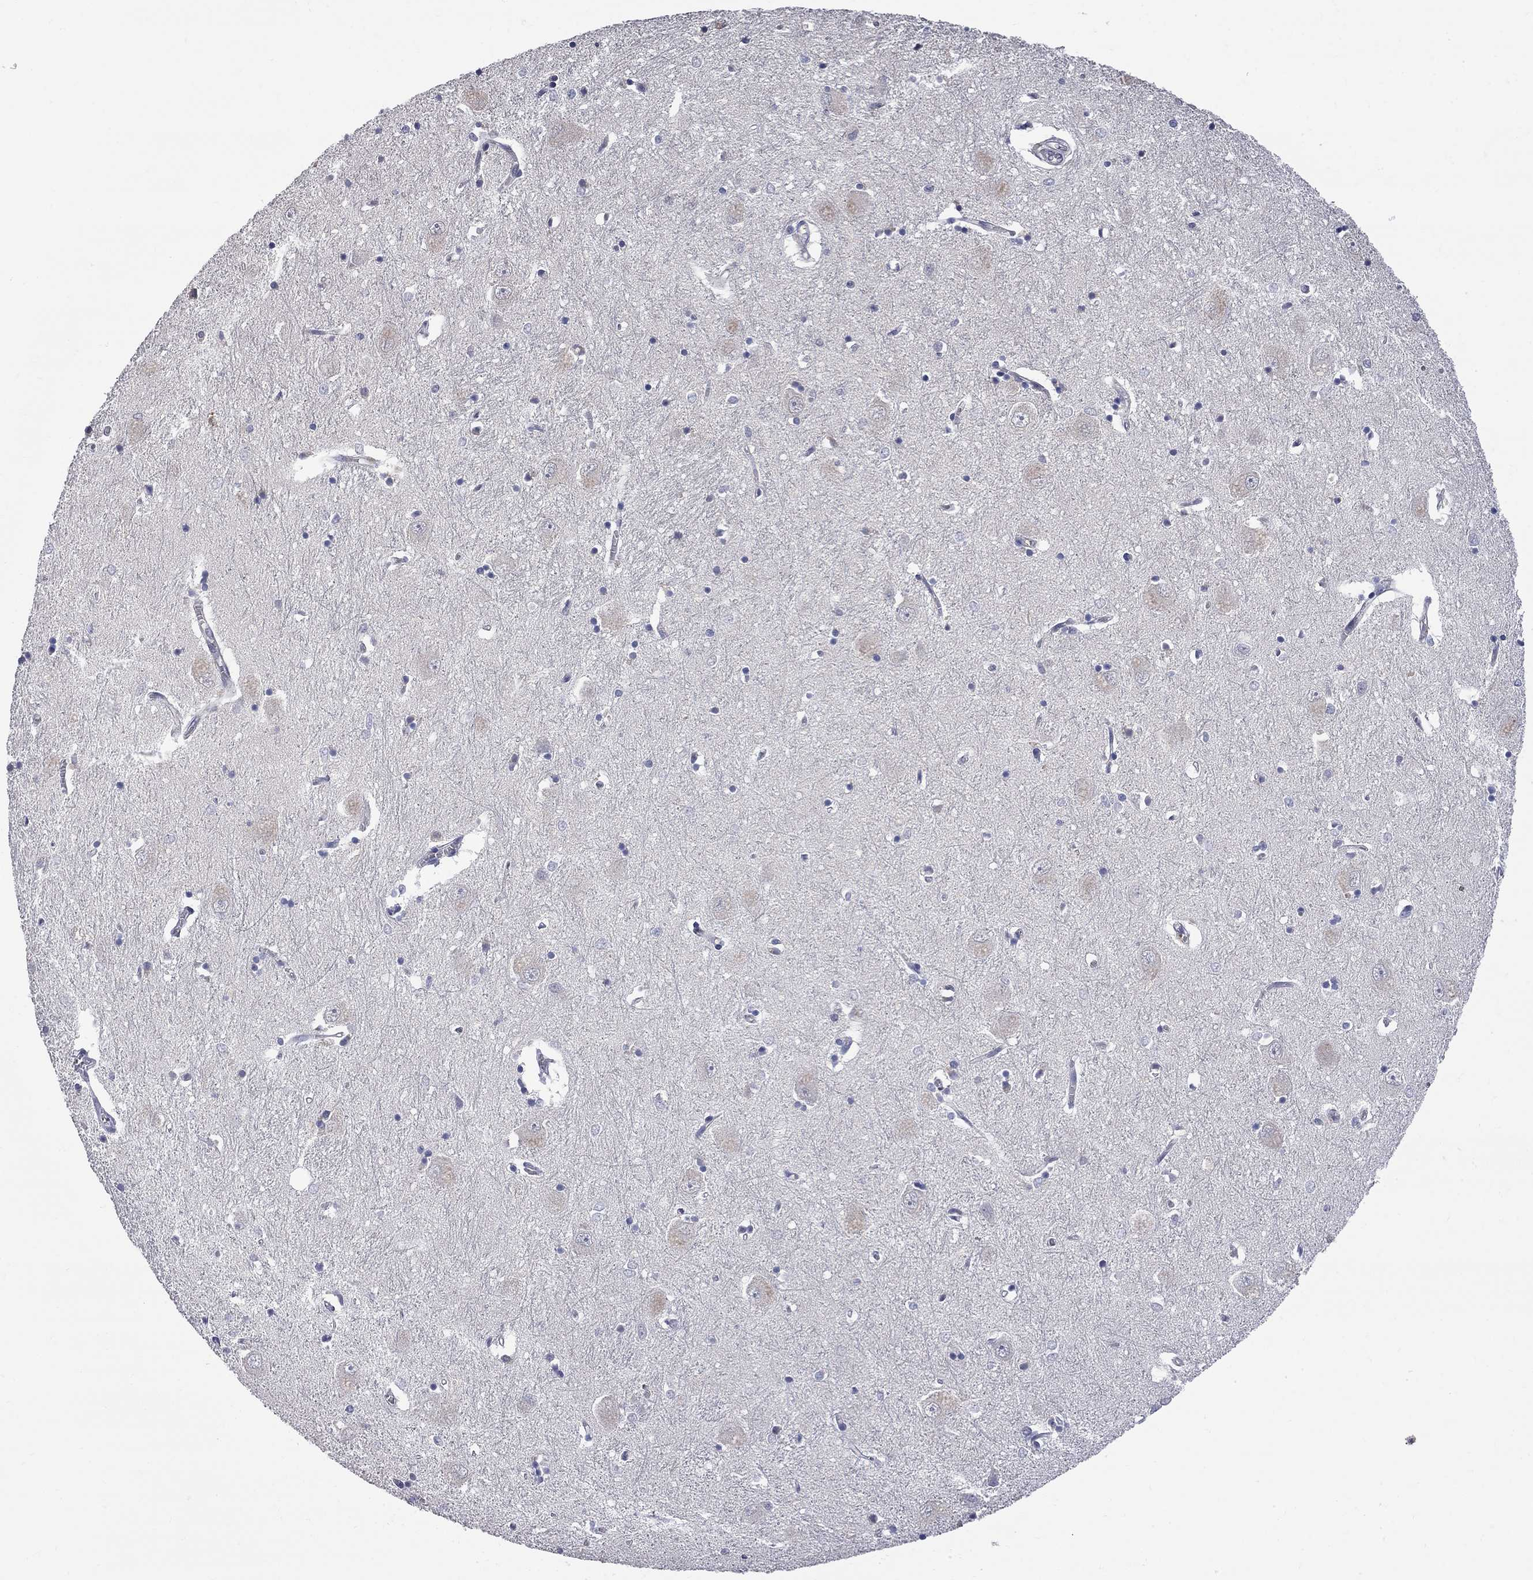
{"staining": {"intensity": "negative", "quantity": "none", "location": "none"}, "tissue": "caudate", "cell_type": "Glial cells", "image_type": "normal", "snomed": [{"axis": "morphology", "description": "Normal tissue, NOS"}, {"axis": "topography", "description": "Lateral ventricle wall"}], "caption": "An image of human caudate is negative for staining in glial cells. Nuclei are stained in blue.", "gene": "ENSG00000255639", "patient": {"sex": "male", "age": 54}}